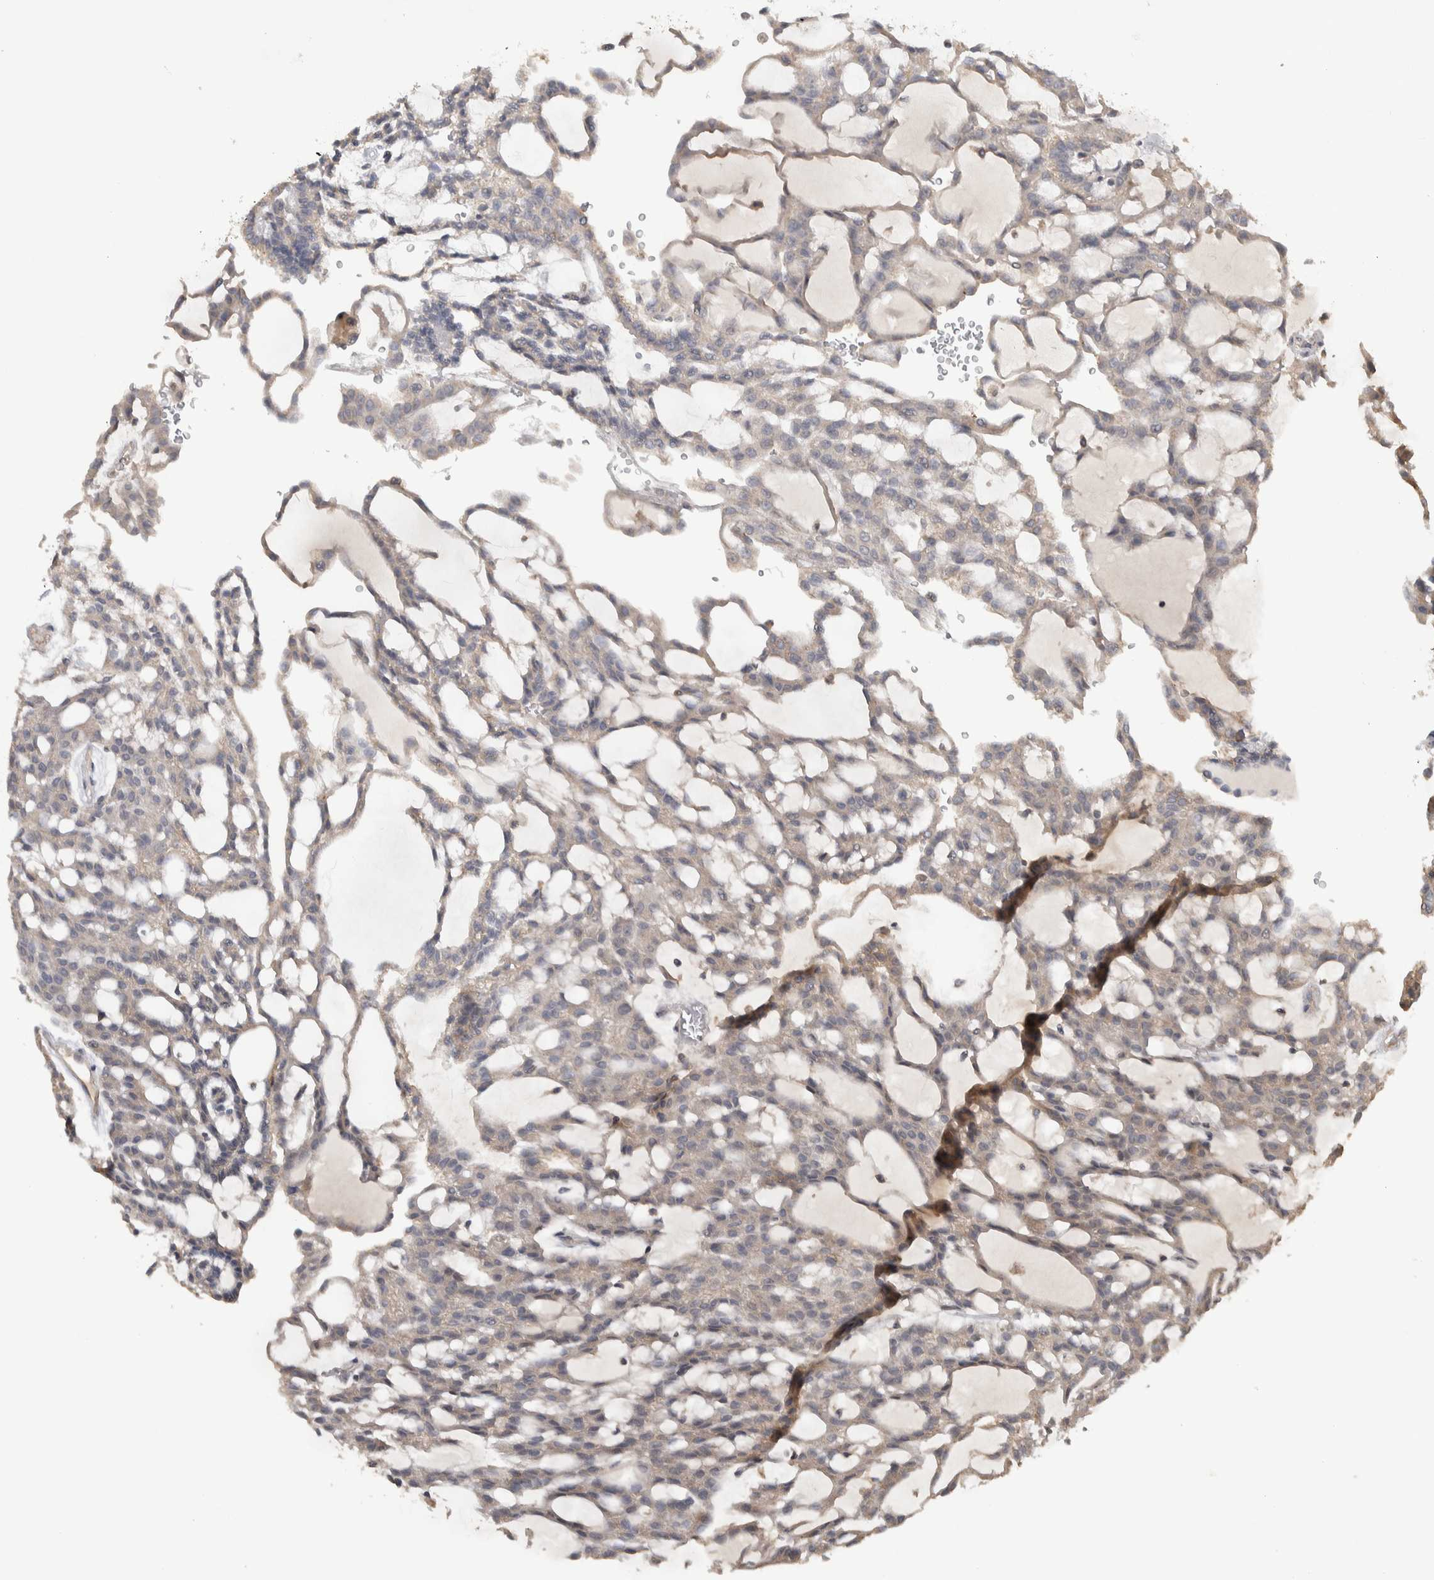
{"staining": {"intensity": "weak", "quantity": "25%-75%", "location": "cytoplasmic/membranous"}, "tissue": "renal cancer", "cell_type": "Tumor cells", "image_type": "cancer", "snomed": [{"axis": "morphology", "description": "Adenocarcinoma, NOS"}, {"axis": "topography", "description": "Kidney"}], "caption": "Immunohistochemistry image of adenocarcinoma (renal) stained for a protein (brown), which reveals low levels of weak cytoplasmic/membranous staining in approximately 25%-75% of tumor cells.", "gene": "EIF3H", "patient": {"sex": "male", "age": 63}}